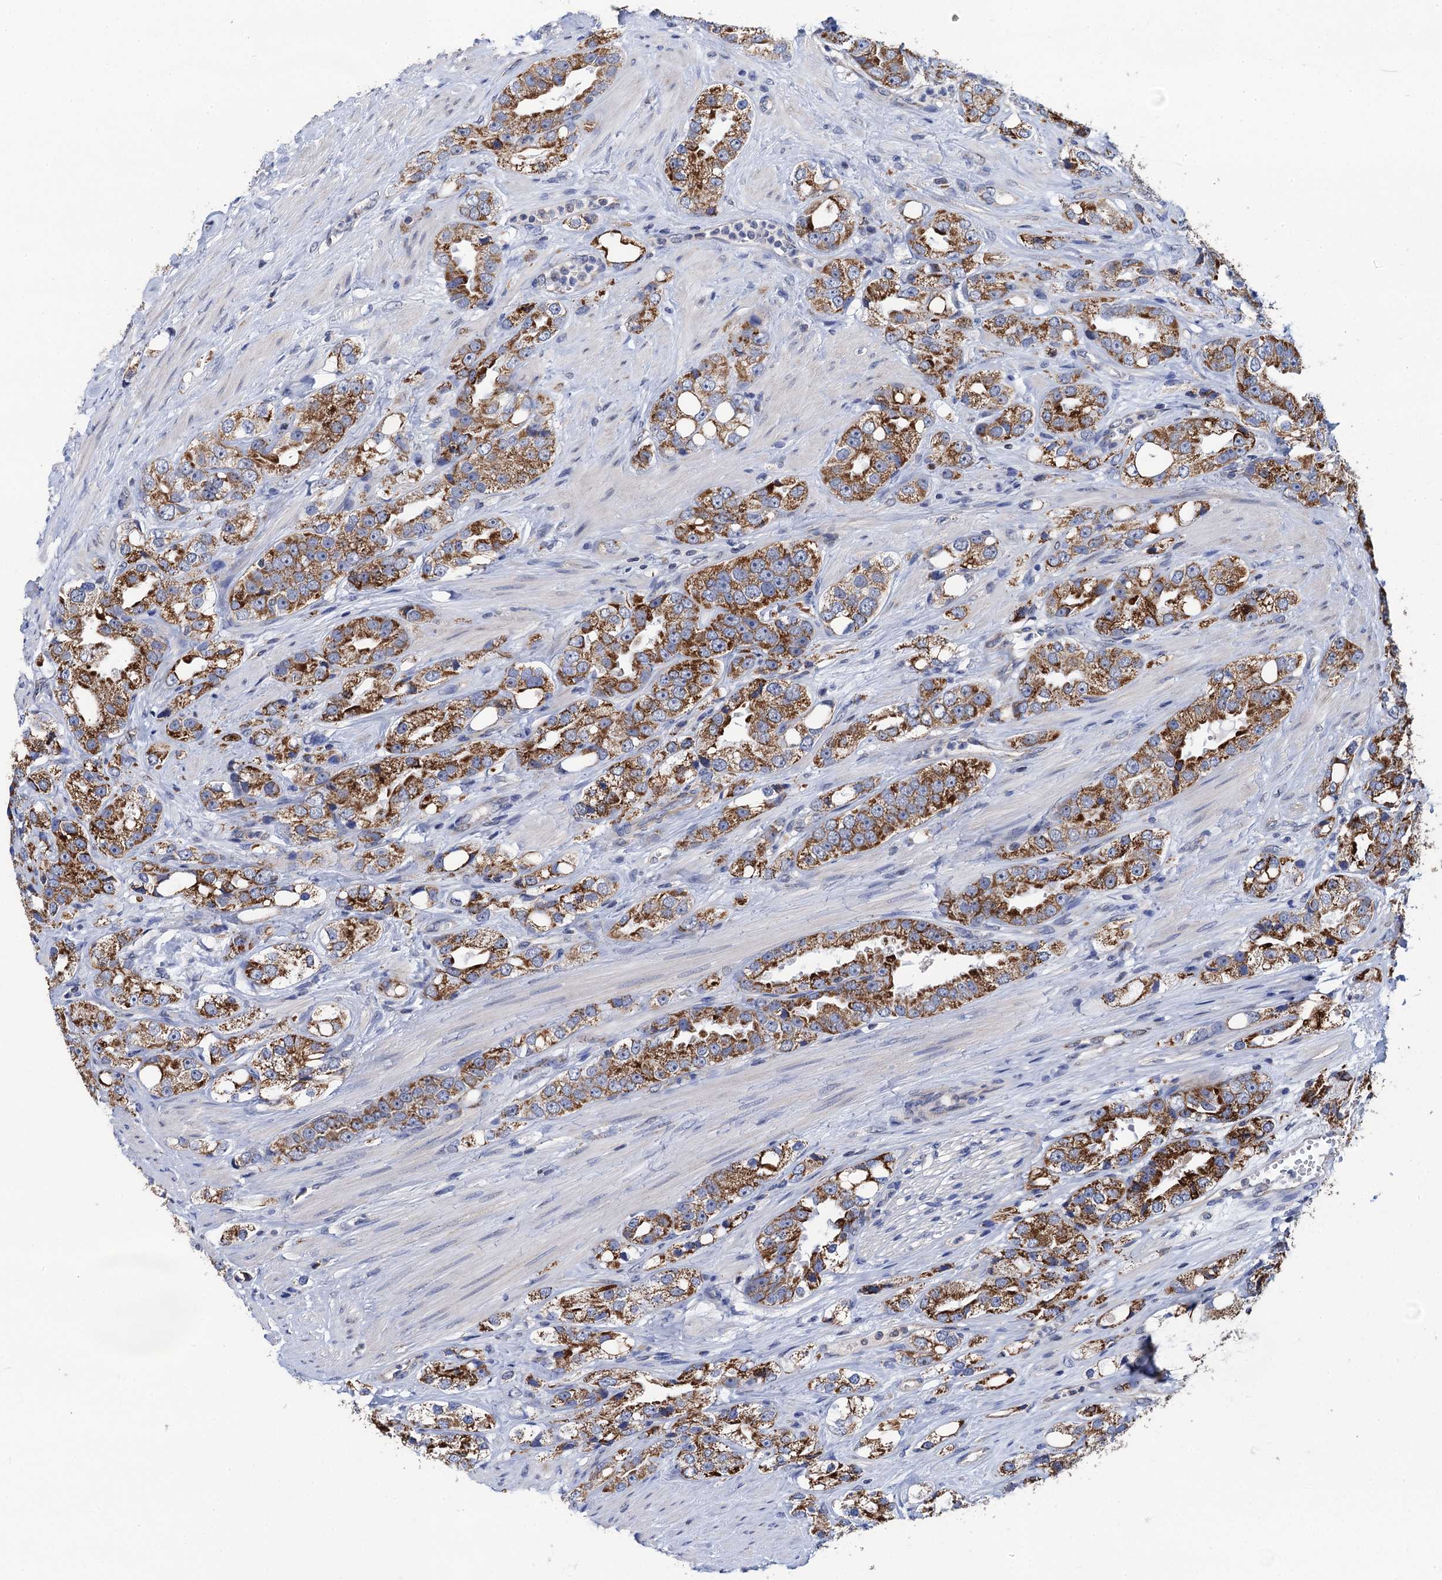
{"staining": {"intensity": "strong", "quantity": ">75%", "location": "cytoplasmic/membranous"}, "tissue": "prostate cancer", "cell_type": "Tumor cells", "image_type": "cancer", "snomed": [{"axis": "morphology", "description": "Adenocarcinoma, NOS"}, {"axis": "topography", "description": "Prostate"}], "caption": "A micrograph of prostate cancer (adenocarcinoma) stained for a protein exhibits strong cytoplasmic/membranous brown staining in tumor cells. The staining is performed using DAB (3,3'-diaminobenzidine) brown chromogen to label protein expression. The nuclei are counter-stained blue using hematoxylin.", "gene": "PTCD3", "patient": {"sex": "male", "age": 79}}